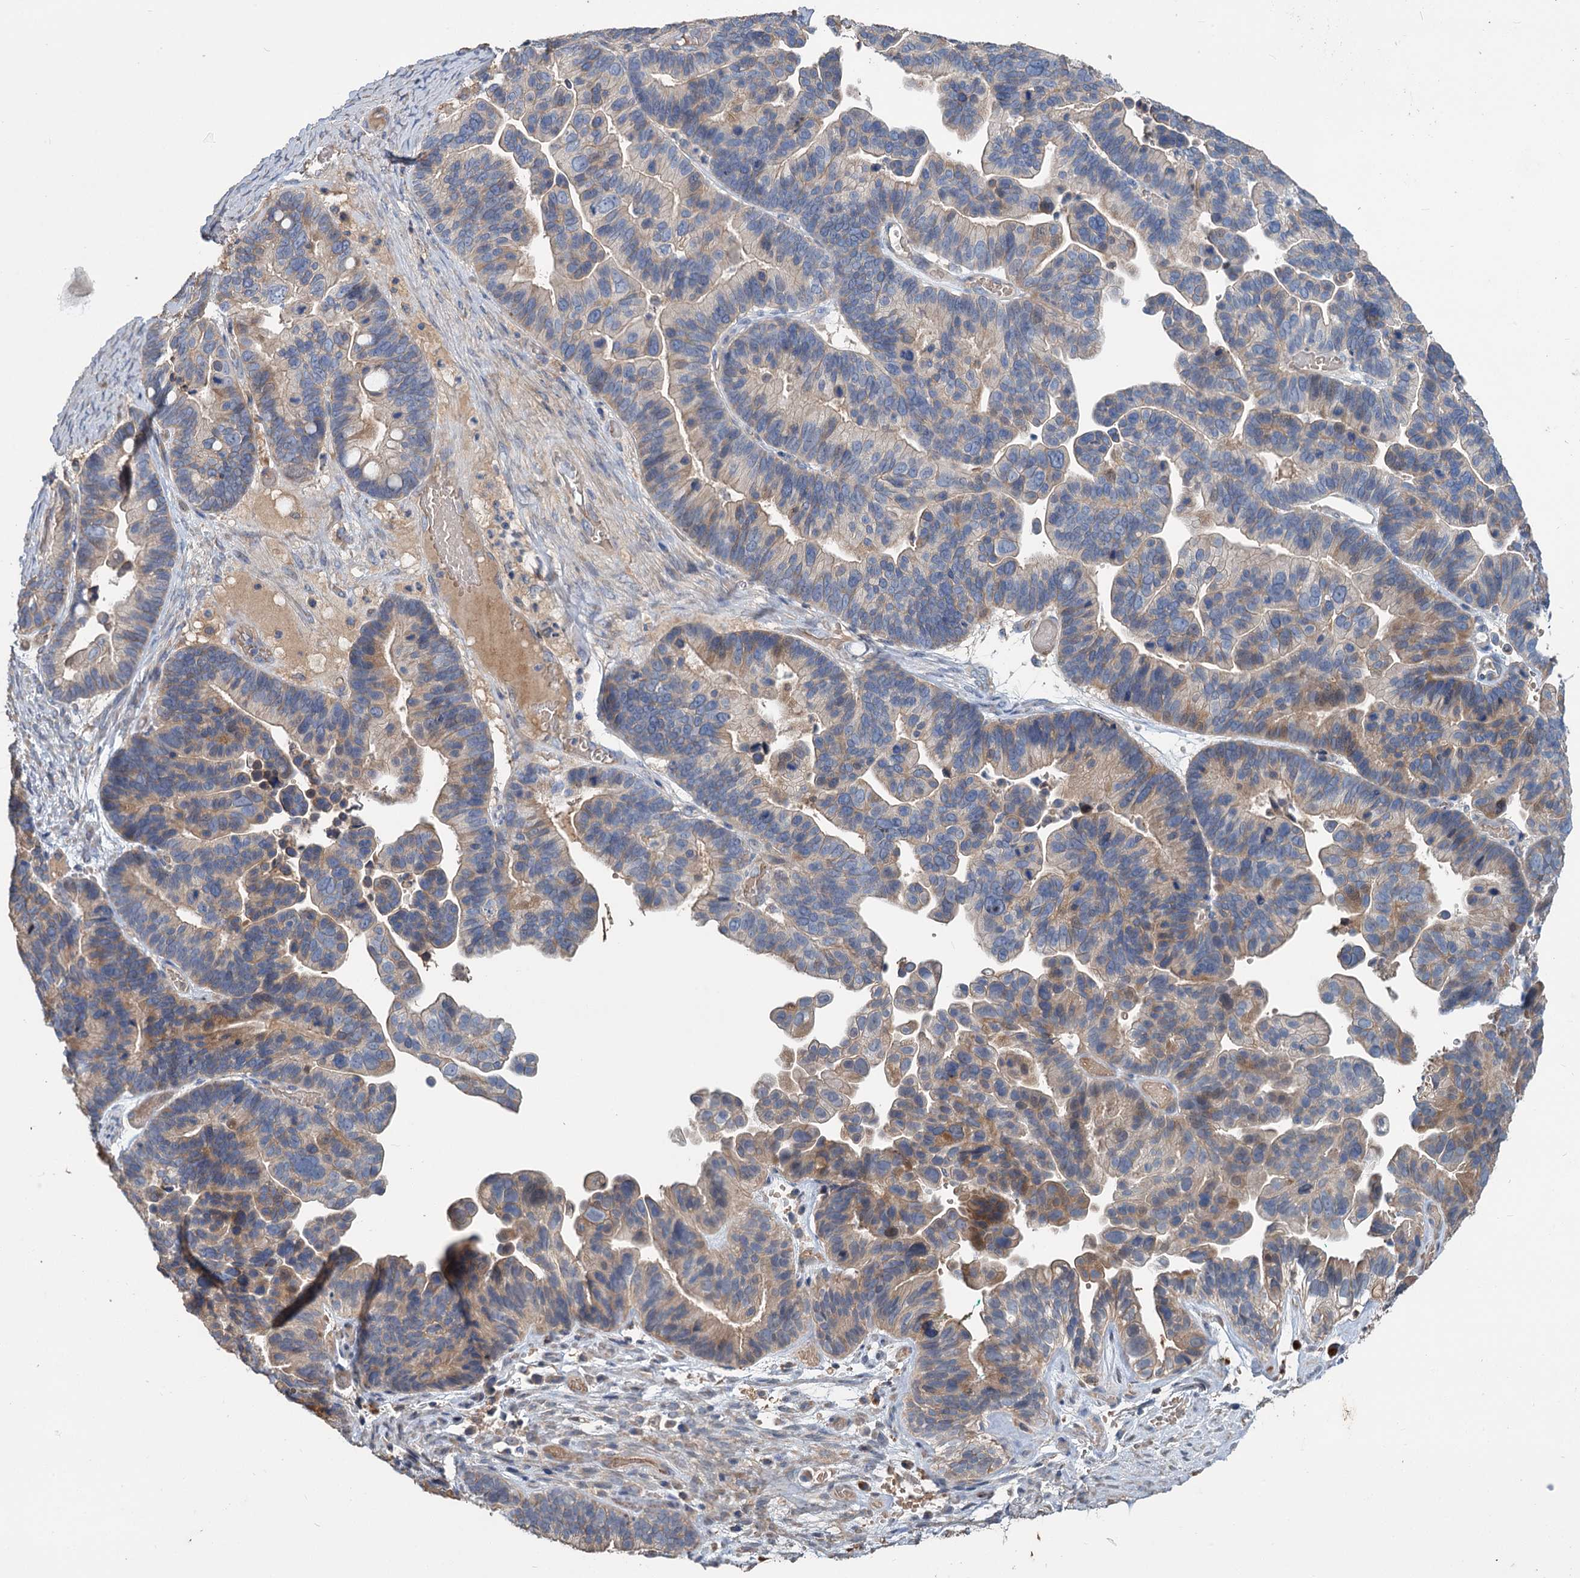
{"staining": {"intensity": "moderate", "quantity": ">75%", "location": "cytoplasmic/membranous"}, "tissue": "ovarian cancer", "cell_type": "Tumor cells", "image_type": "cancer", "snomed": [{"axis": "morphology", "description": "Cystadenocarcinoma, serous, NOS"}, {"axis": "topography", "description": "Ovary"}], "caption": "Tumor cells demonstrate medium levels of moderate cytoplasmic/membranous expression in about >75% of cells in human ovarian cancer.", "gene": "URAD", "patient": {"sex": "female", "age": 56}}